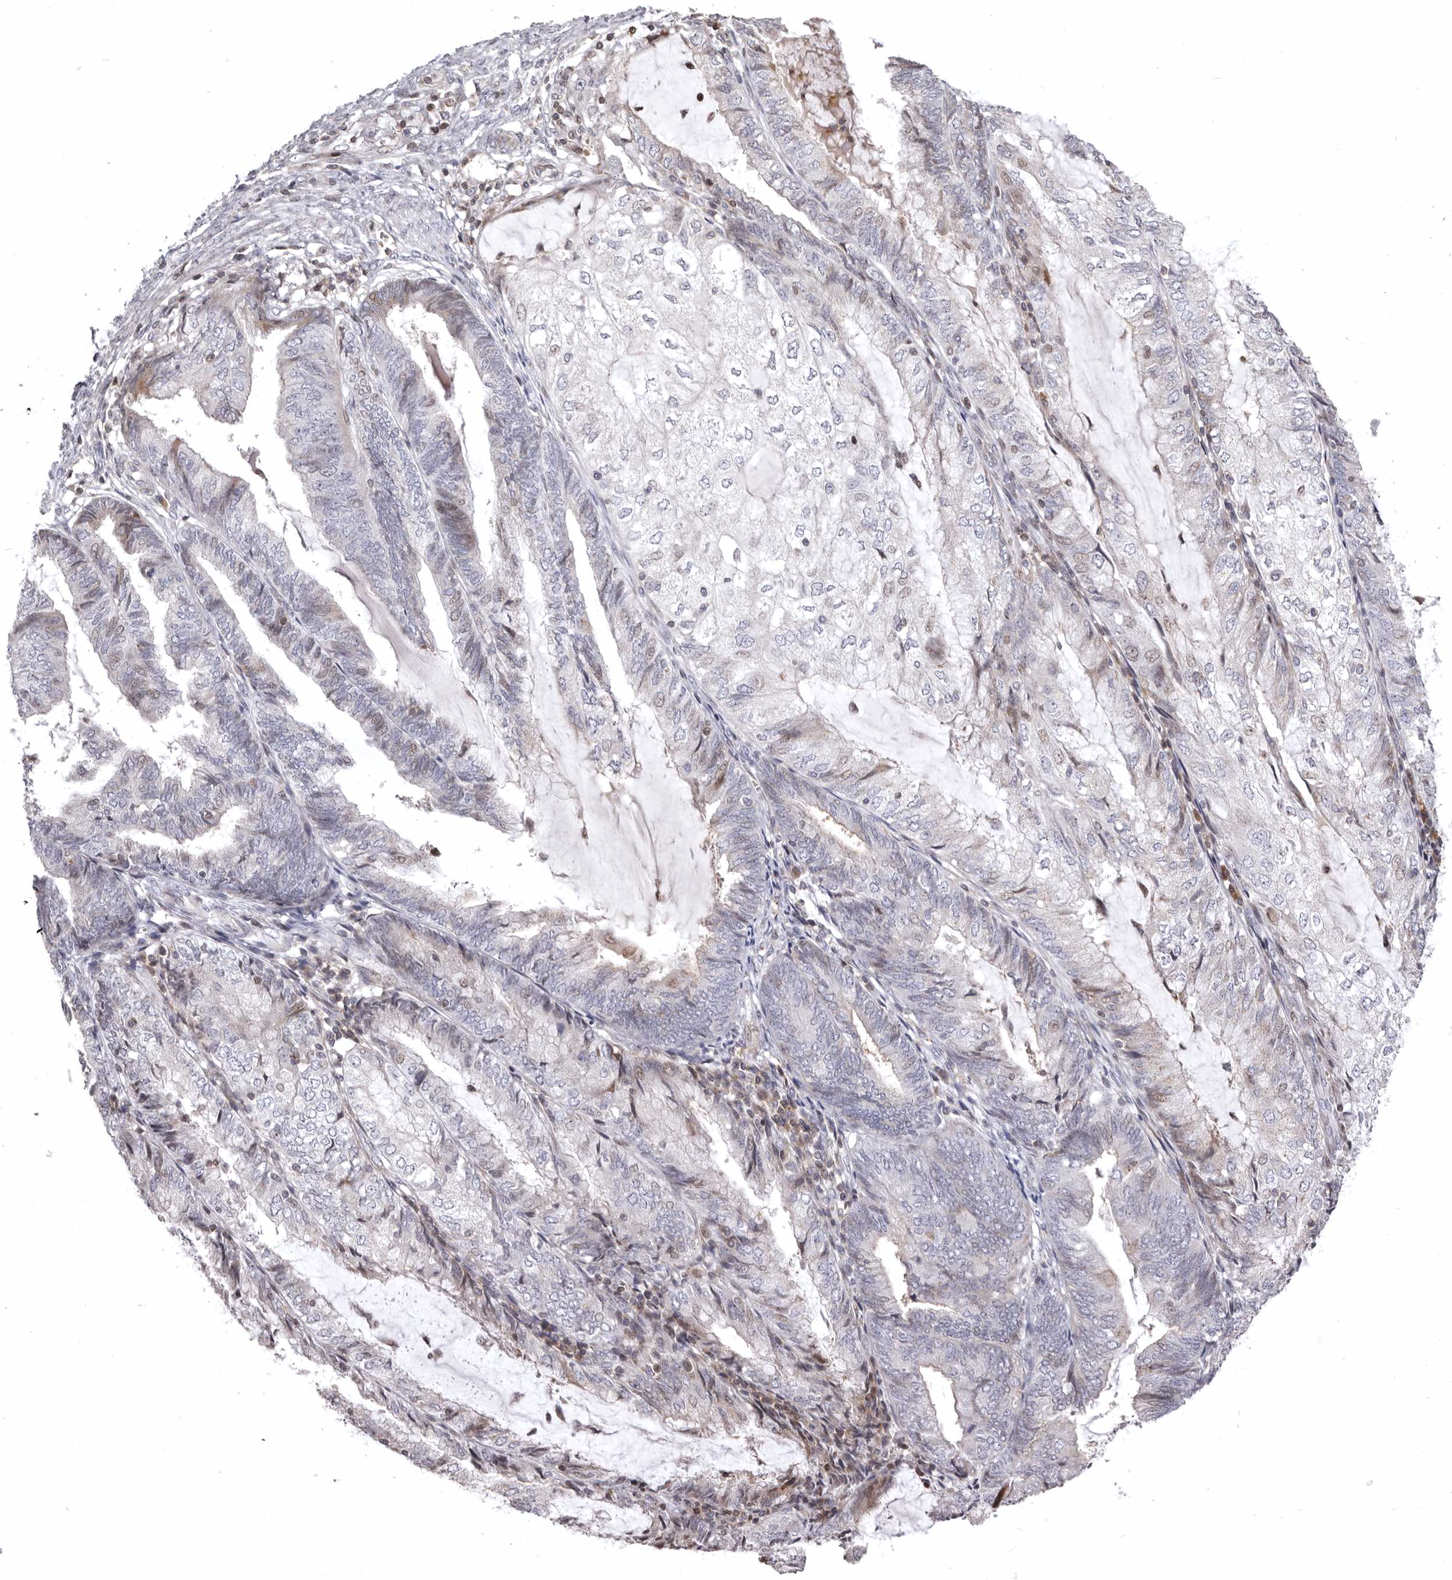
{"staining": {"intensity": "moderate", "quantity": "25%-75%", "location": "nuclear"}, "tissue": "endometrial cancer", "cell_type": "Tumor cells", "image_type": "cancer", "snomed": [{"axis": "morphology", "description": "Adenocarcinoma, NOS"}, {"axis": "topography", "description": "Endometrium"}], "caption": "Immunohistochemistry (IHC) (DAB (3,3'-diaminobenzidine)) staining of human endometrial cancer reveals moderate nuclear protein expression in about 25%-75% of tumor cells.", "gene": "AZIN1", "patient": {"sex": "female", "age": 81}}